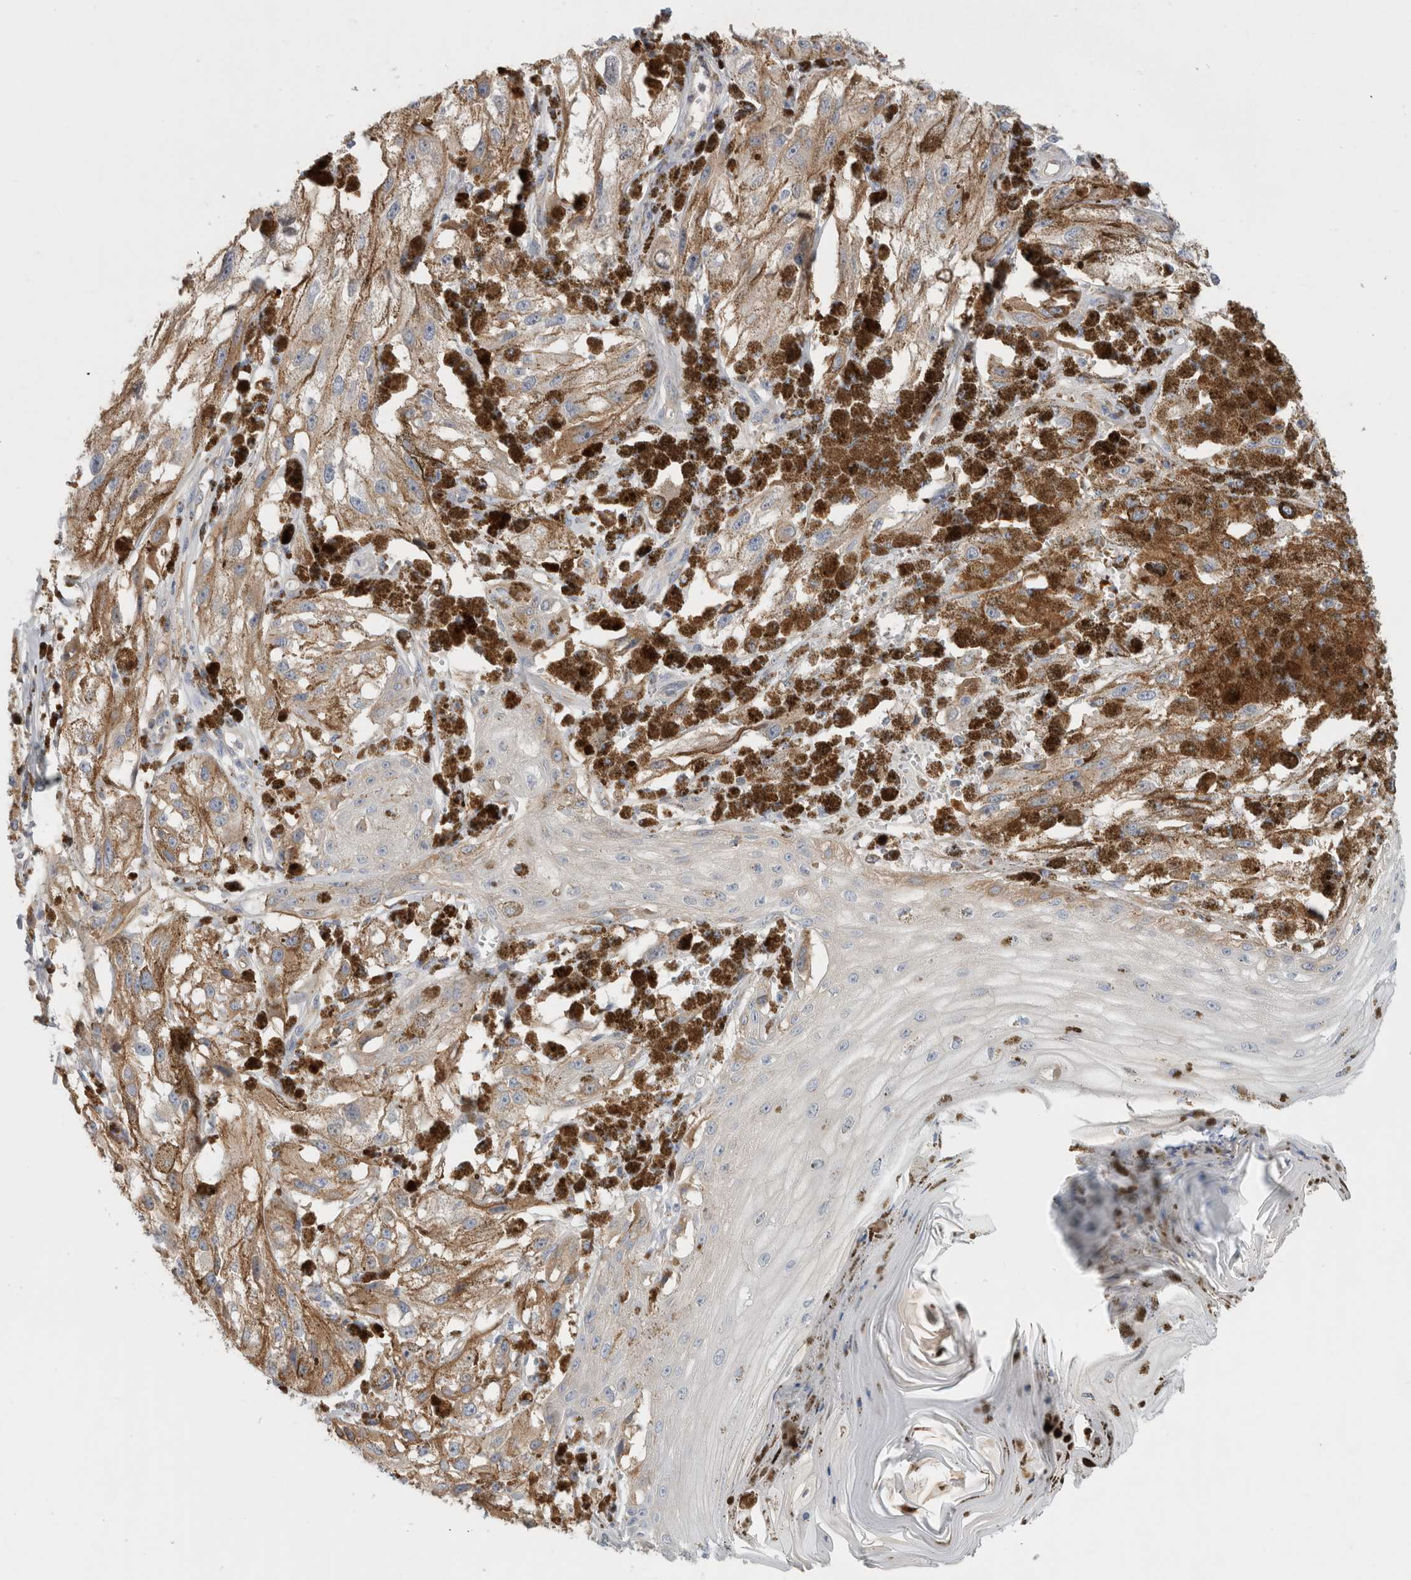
{"staining": {"intensity": "negative", "quantity": "none", "location": "none"}, "tissue": "melanoma", "cell_type": "Tumor cells", "image_type": "cancer", "snomed": [{"axis": "morphology", "description": "Malignant melanoma, NOS"}, {"axis": "topography", "description": "Skin"}], "caption": "Immunohistochemistry histopathology image of human melanoma stained for a protein (brown), which shows no expression in tumor cells.", "gene": "CFI", "patient": {"sex": "male", "age": 88}}